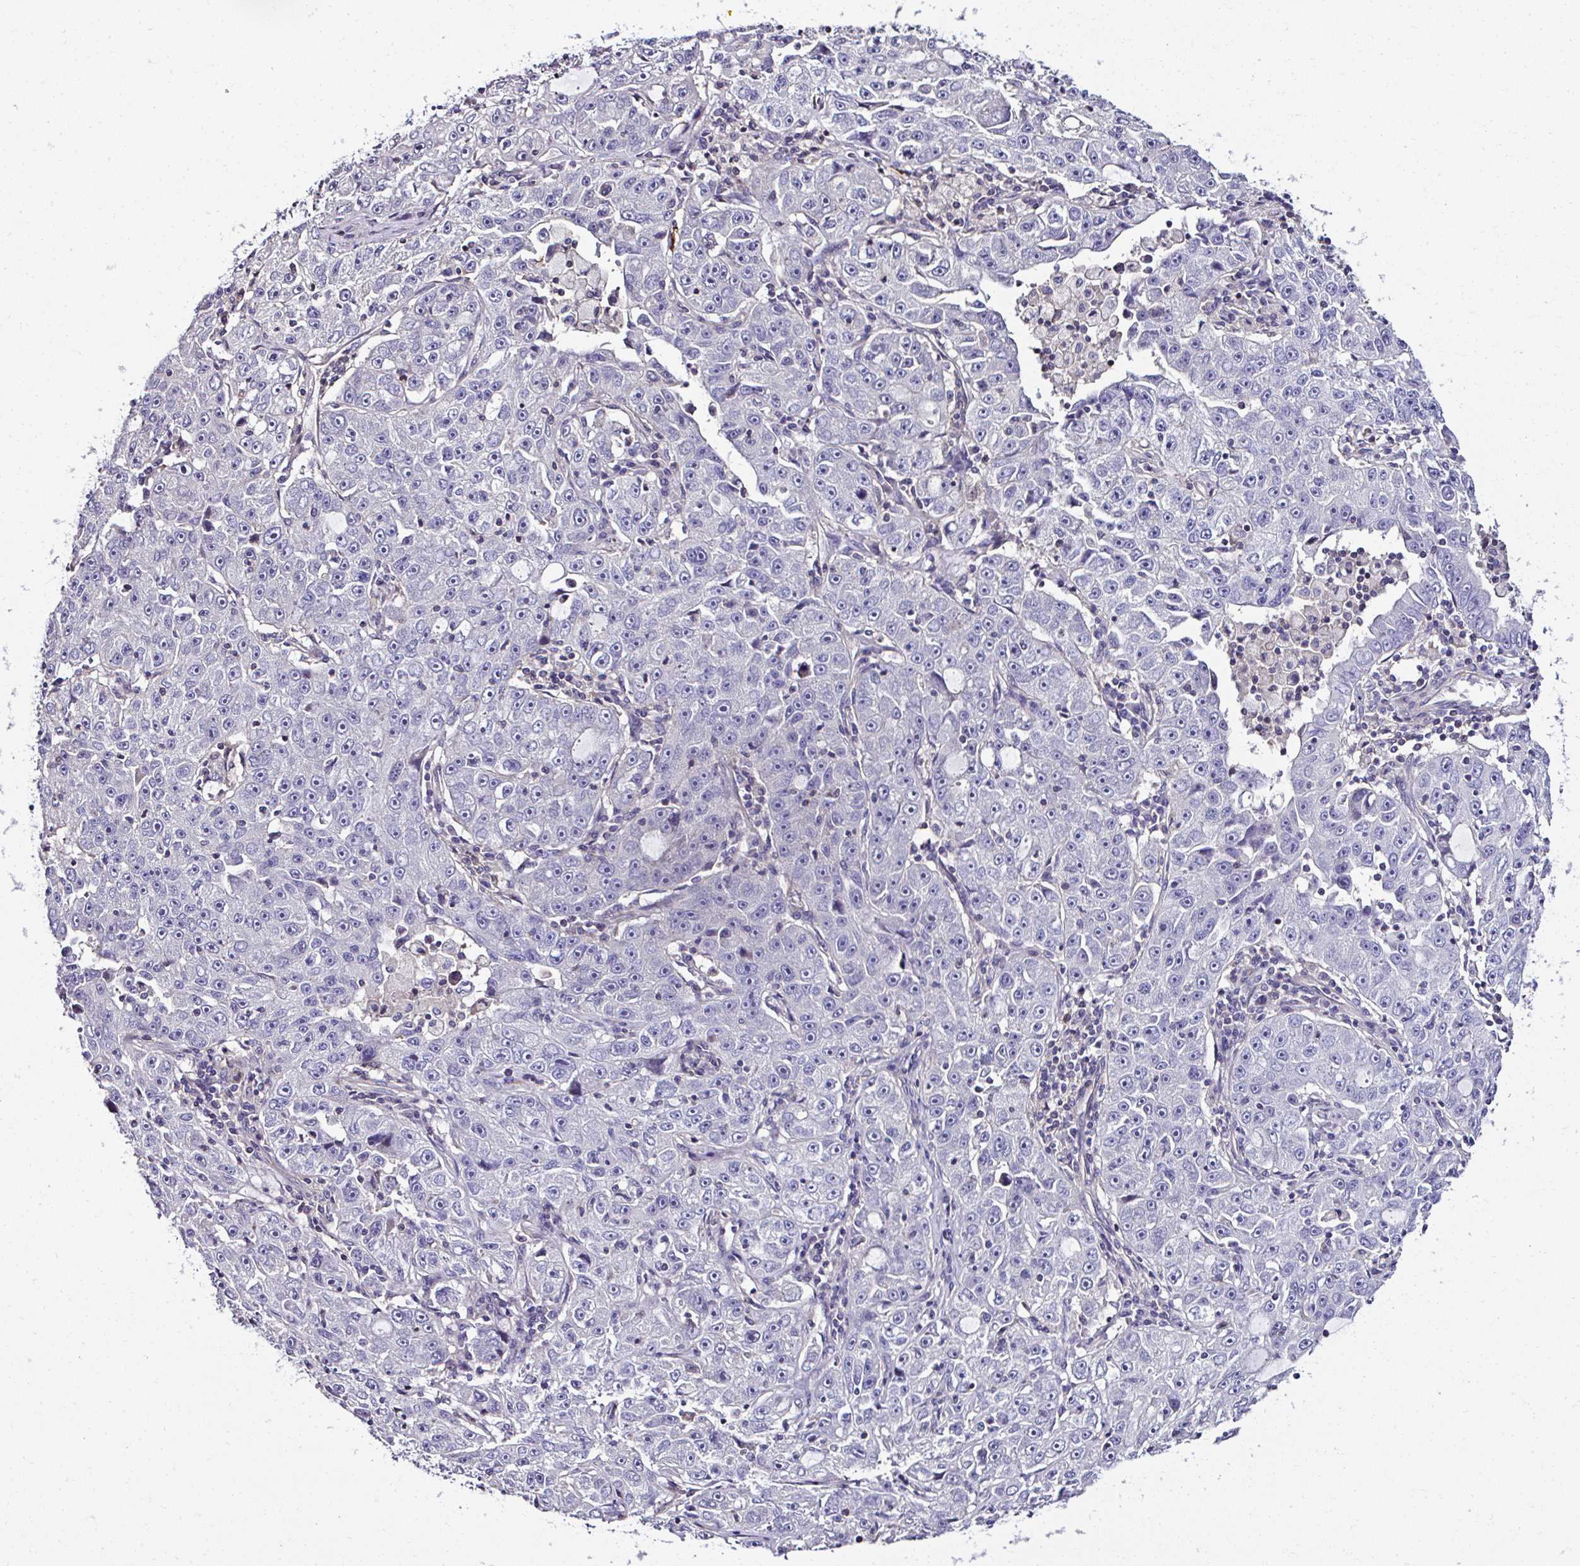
{"staining": {"intensity": "negative", "quantity": "none", "location": "none"}, "tissue": "lung cancer", "cell_type": "Tumor cells", "image_type": "cancer", "snomed": [{"axis": "morphology", "description": "Normal morphology"}, {"axis": "morphology", "description": "Adenocarcinoma, NOS"}, {"axis": "topography", "description": "Lymph node"}, {"axis": "topography", "description": "Lung"}], "caption": "This is a image of IHC staining of adenocarcinoma (lung), which shows no expression in tumor cells.", "gene": "CCDC85C", "patient": {"sex": "female", "age": 57}}